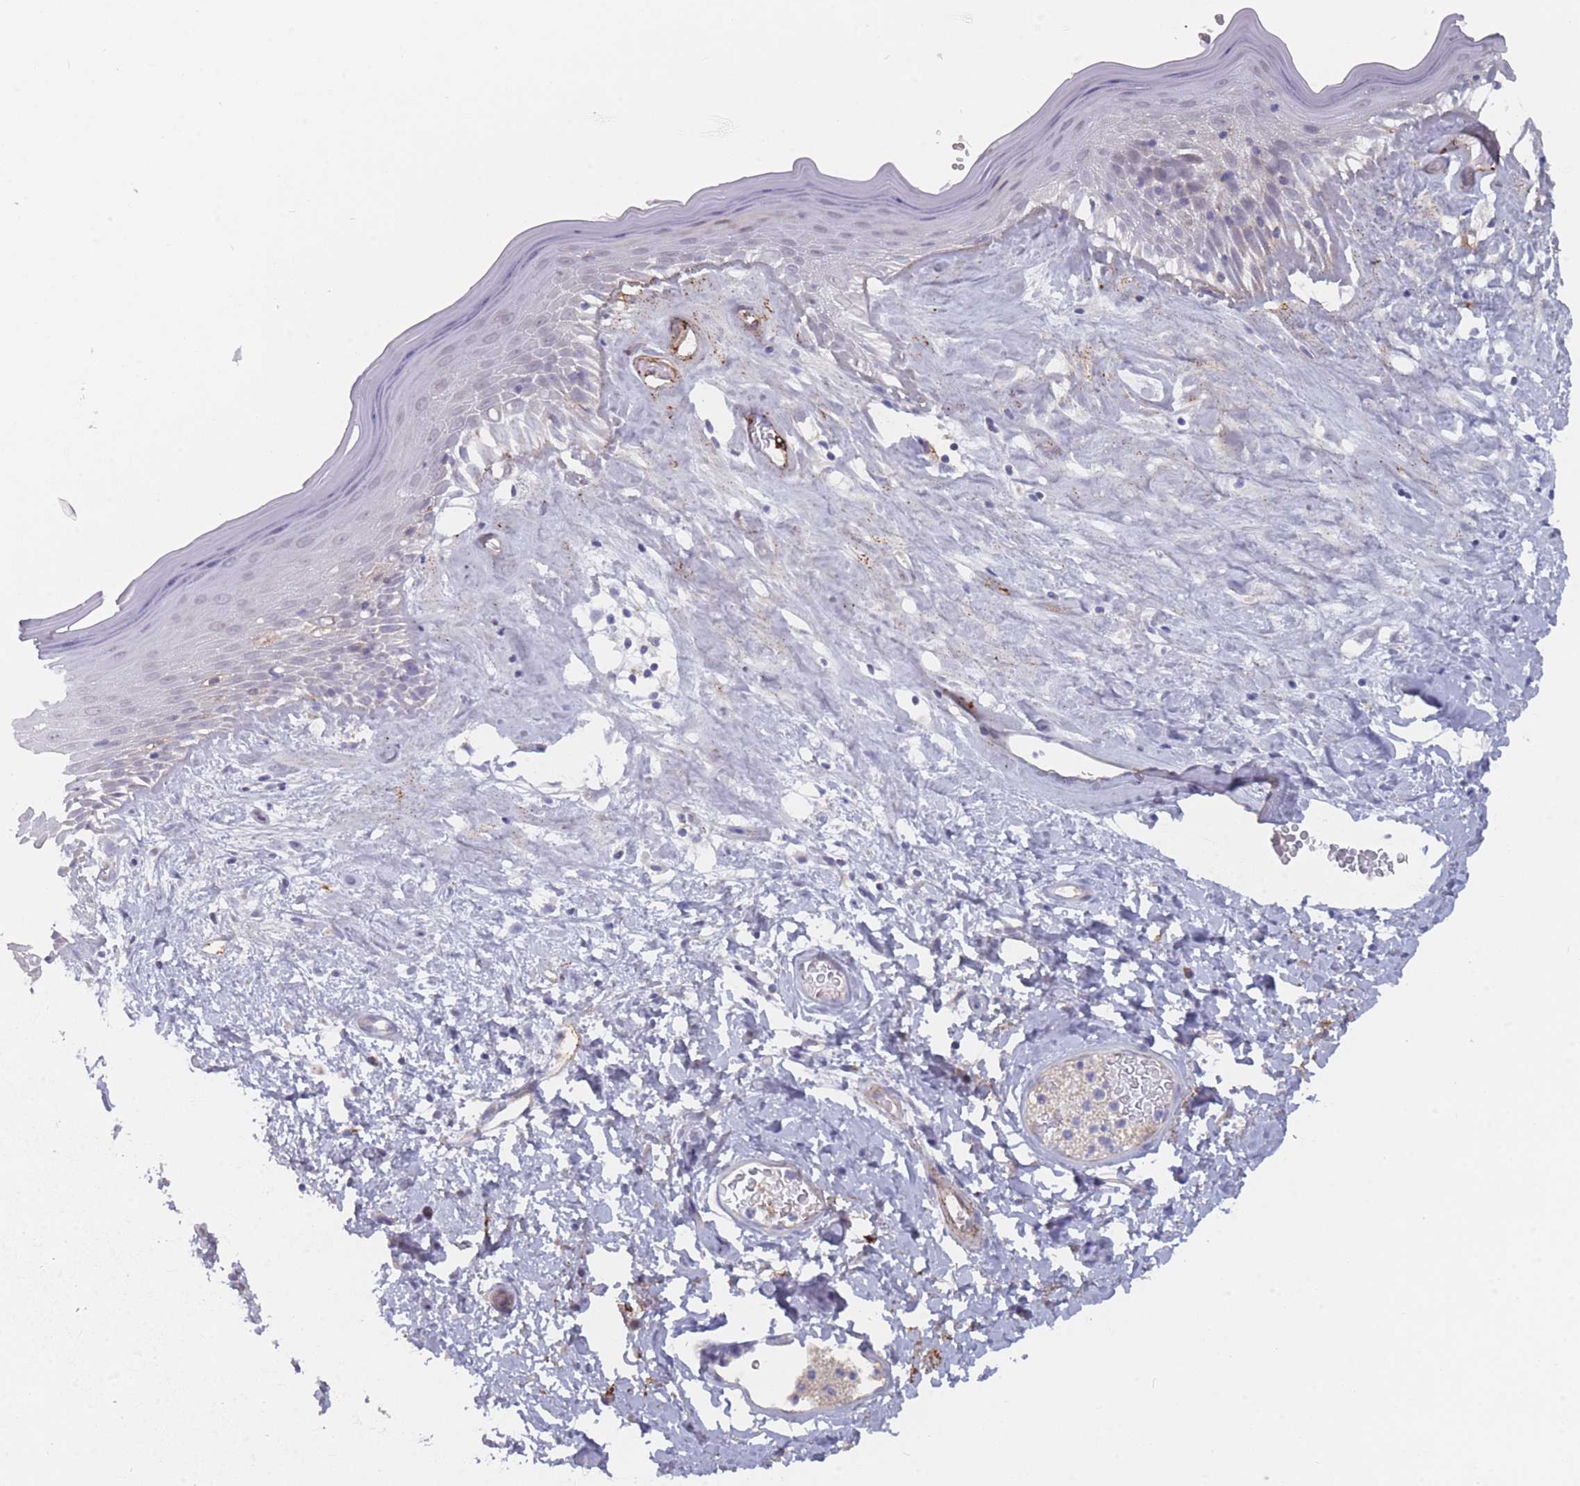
{"staining": {"intensity": "negative", "quantity": "none", "location": "none"}, "tissue": "skin", "cell_type": "Epidermal cells", "image_type": "normal", "snomed": [{"axis": "morphology", "description": "Normal tissue, NOS"}, {"axis": "morphology", "description": "Inflammation, NOS"}, {"axis": "topography", "description": "Vulva"}], "caption": "High power microscopy micrograph of an immunohistochemistry (IHC) photomicrograph of normal skin, revealing no significant expression in epidermal cells. (DAB (3,3'-diaminobenzidine) immunohistochemistry, high magnification).", "gene": "TRARG1", "patient": {"sex": "female", "age": 86}}